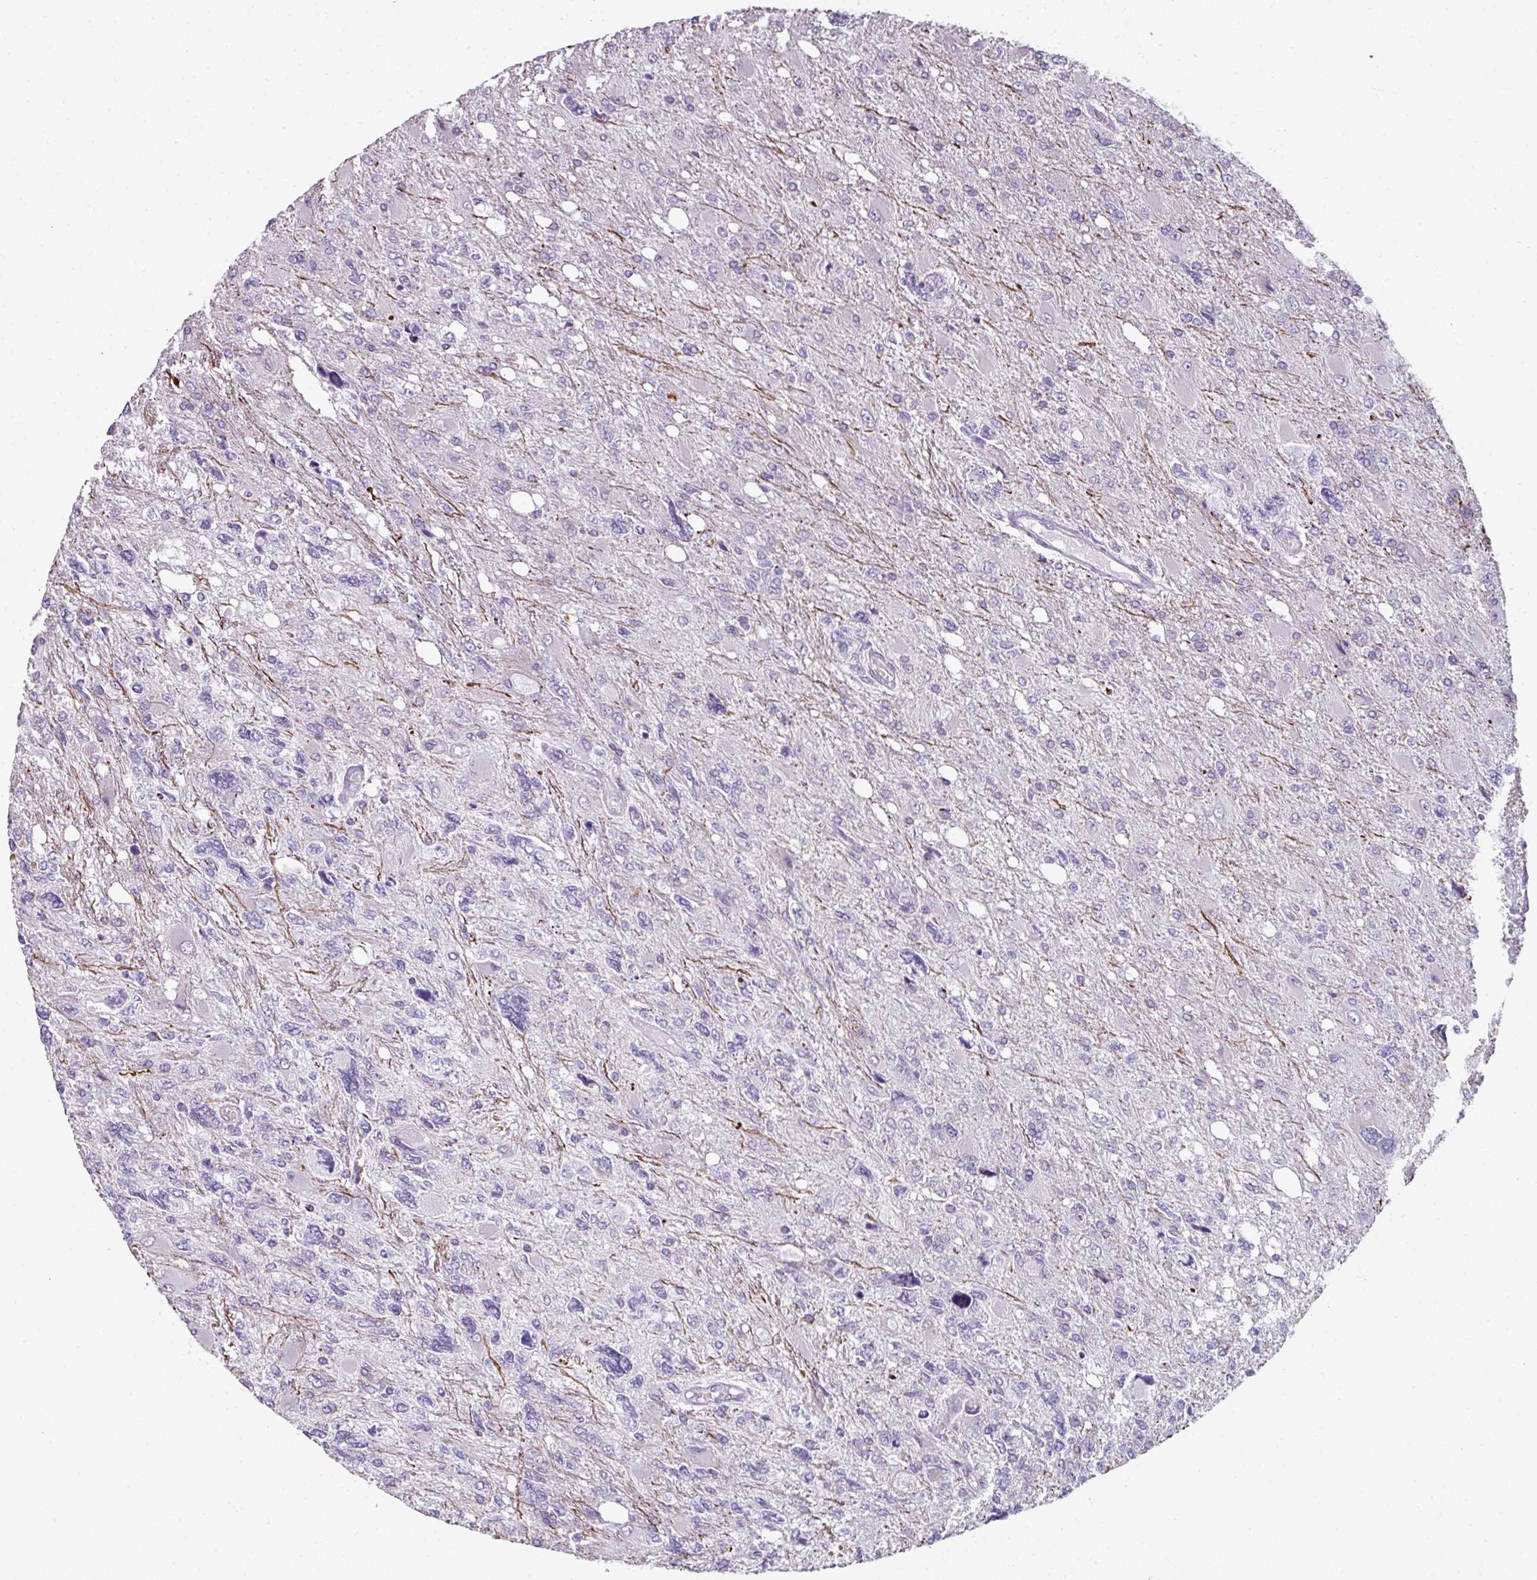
{"staining": {"intensity": "negative", "quantity": "none", "location": "none"}, "tissue": "glioma", "cell_type": "Tumor cells", "image_type": "cancer", "snomed": [{"axis": "morphology", "description": "Glioma, malignant, High grade"}, {"axis": "topography", "description": "Brain"}], "caption": "Glioma stained for a protein using immunohistochemistry displays no staining tumor cells.", "gene": "FHAD1", "patient": {"sex": "male", "age": 67}}